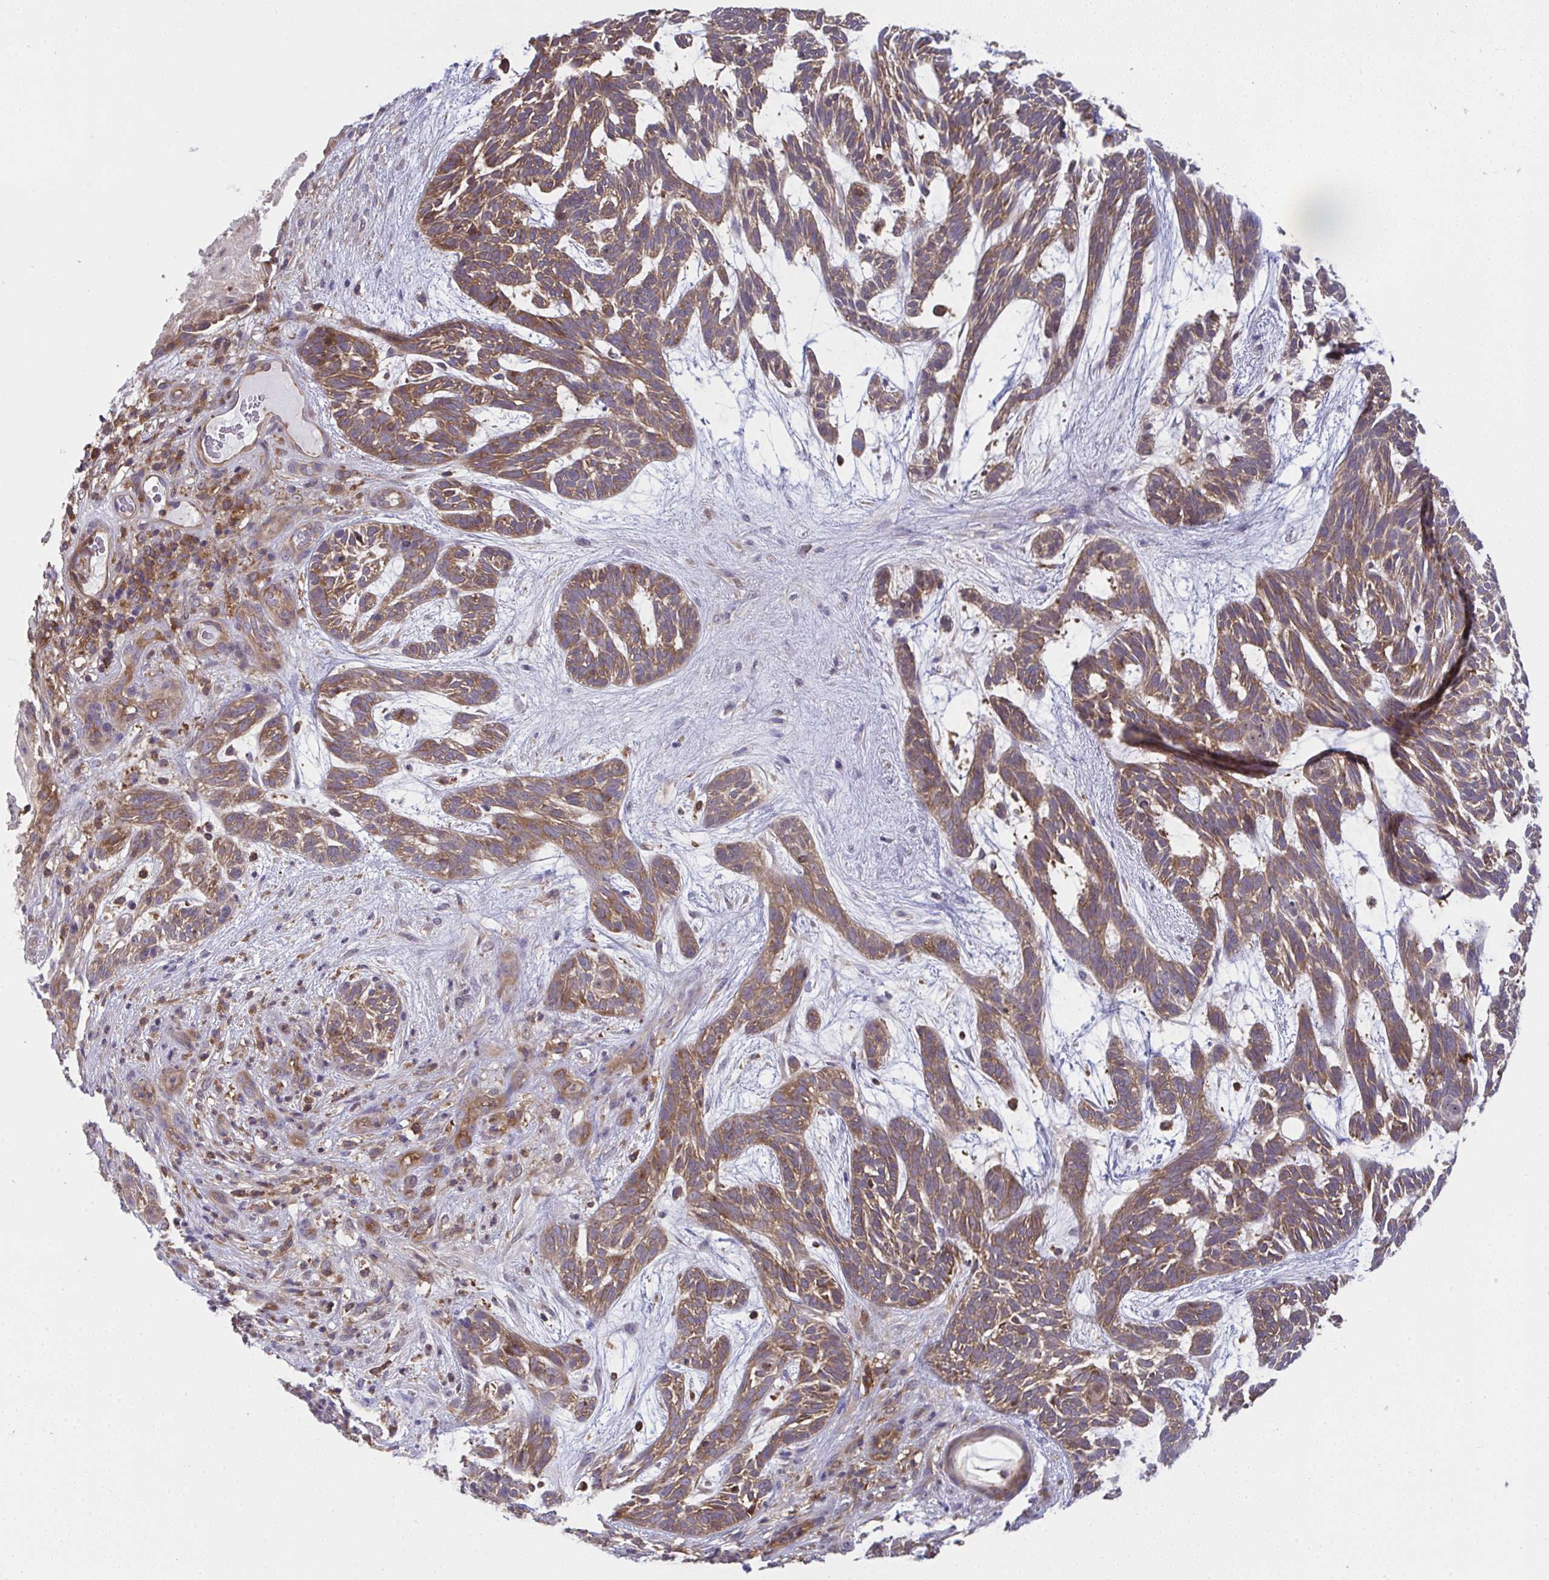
{"staining": {"intensity": "moderate", "quantity": ">75%", "location": "cytoplasmic/membranous"}, "tissue": "skin cancer", "cell_type": "Tumor cells", "image_type": "cancer", "snomed": [{"axis": "morphology", "description": "Basal cell carcinoma"}, {"axis": "topography", "description": "Skin"}, {"axis": "topography", "description": "Skin, foot"}], "caption": "Immunohistochemical staining of skin basal cell carcinoma shows medium levels of moderate cytoplasmic/membranous protein staining in approximately >75% of tumor cells.", "gene": "ALDH16A1", "patient": {"sex": "female", "age": 77}}